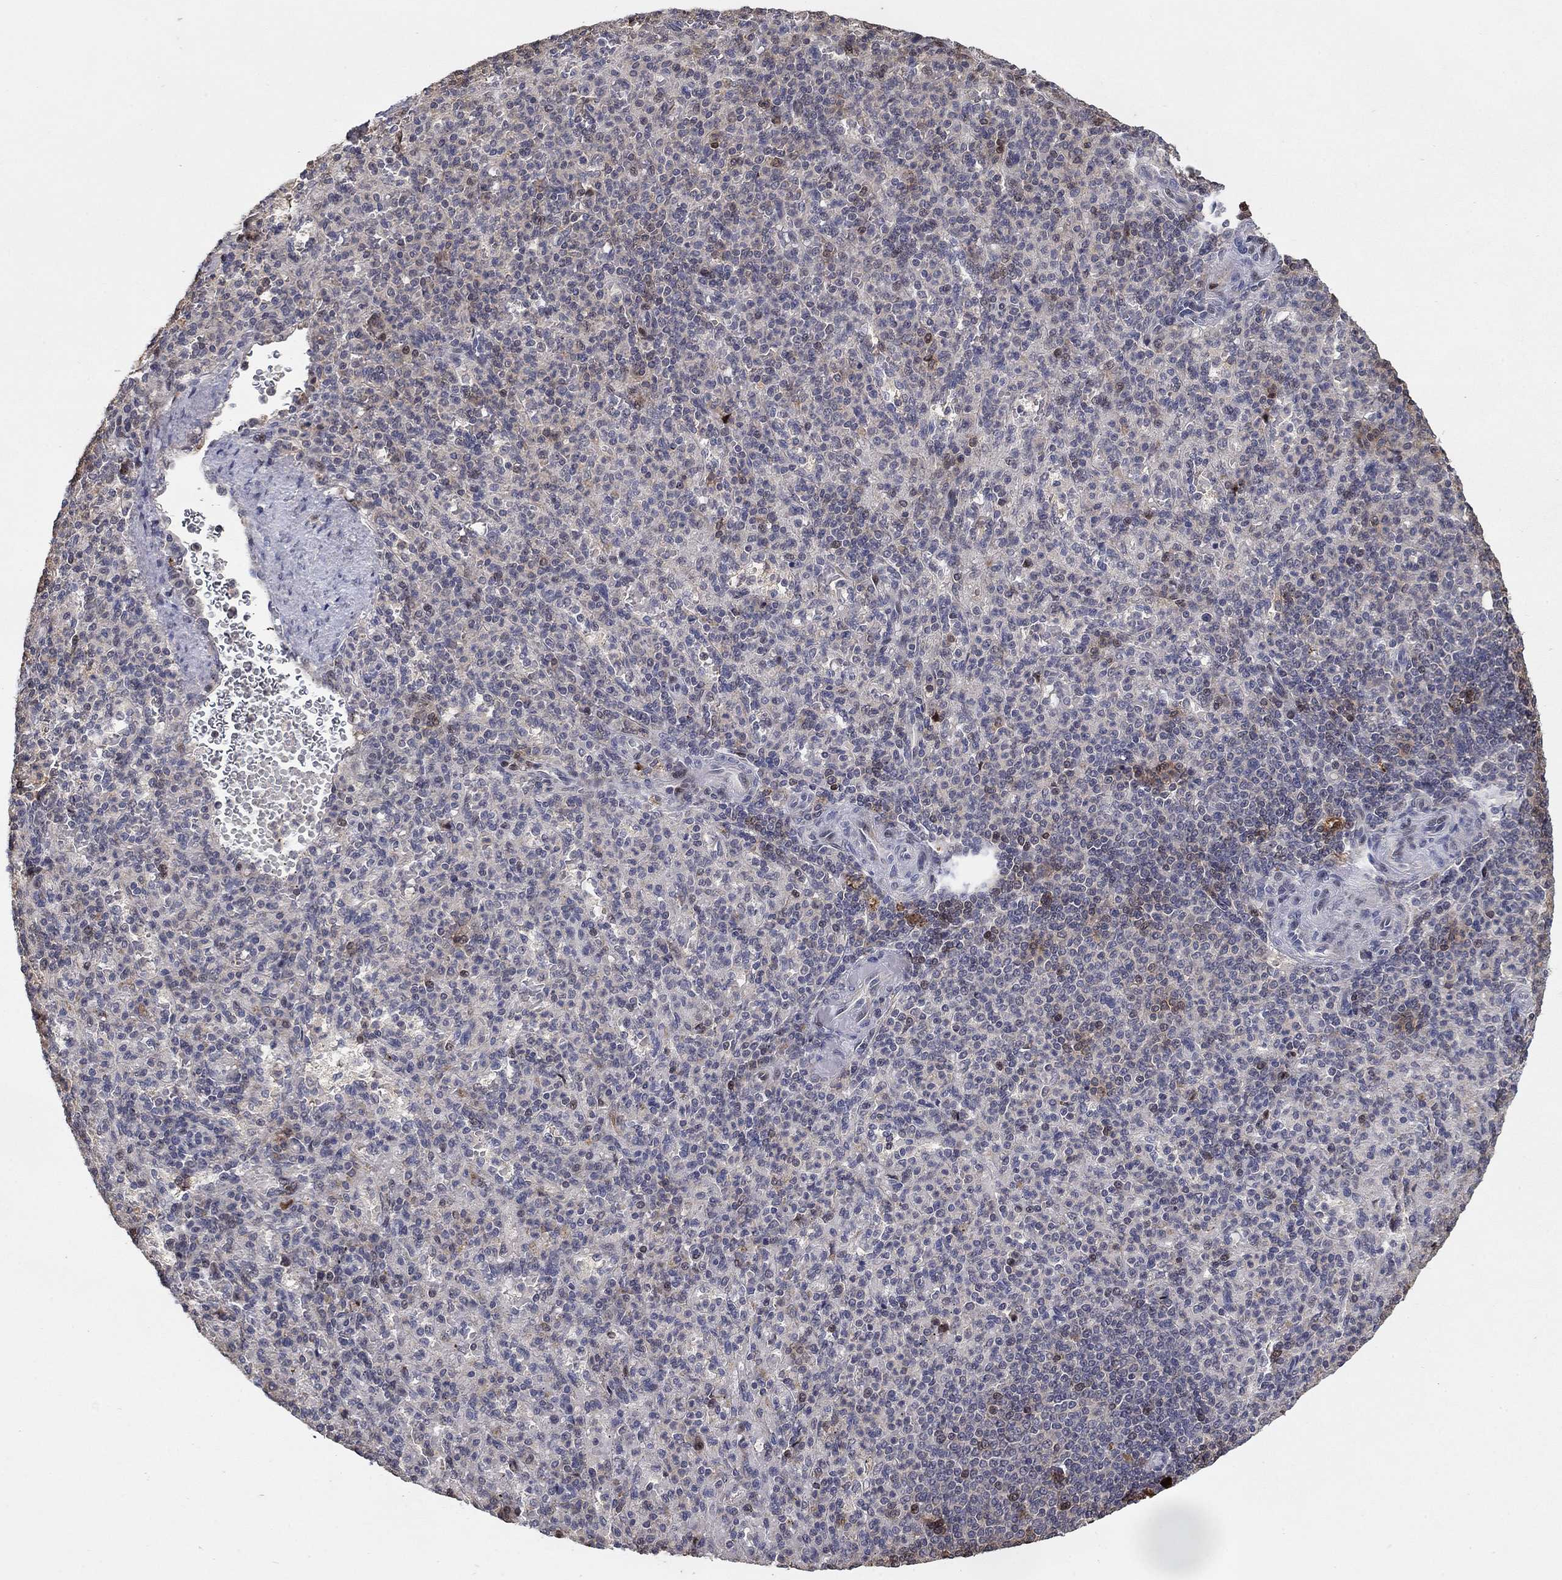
{"staining": {"intensity": "negative", "quantity": "none", "location": "none"}, "tissue": "spleen", "cell_type": "Cells in red pulp", "image_type": "normal", "snomed": [{"axis": "morphology", "description": "Normal tissue, NOS"}, {"axis": "topography", "description": "Spleen"}], "caption": "Immunohistochemical staining of benign spleen exhibits no significant expression in cells in red pulp.", "gene": "LPCAT4", "patient": {"sex": "female", "age": 74}}